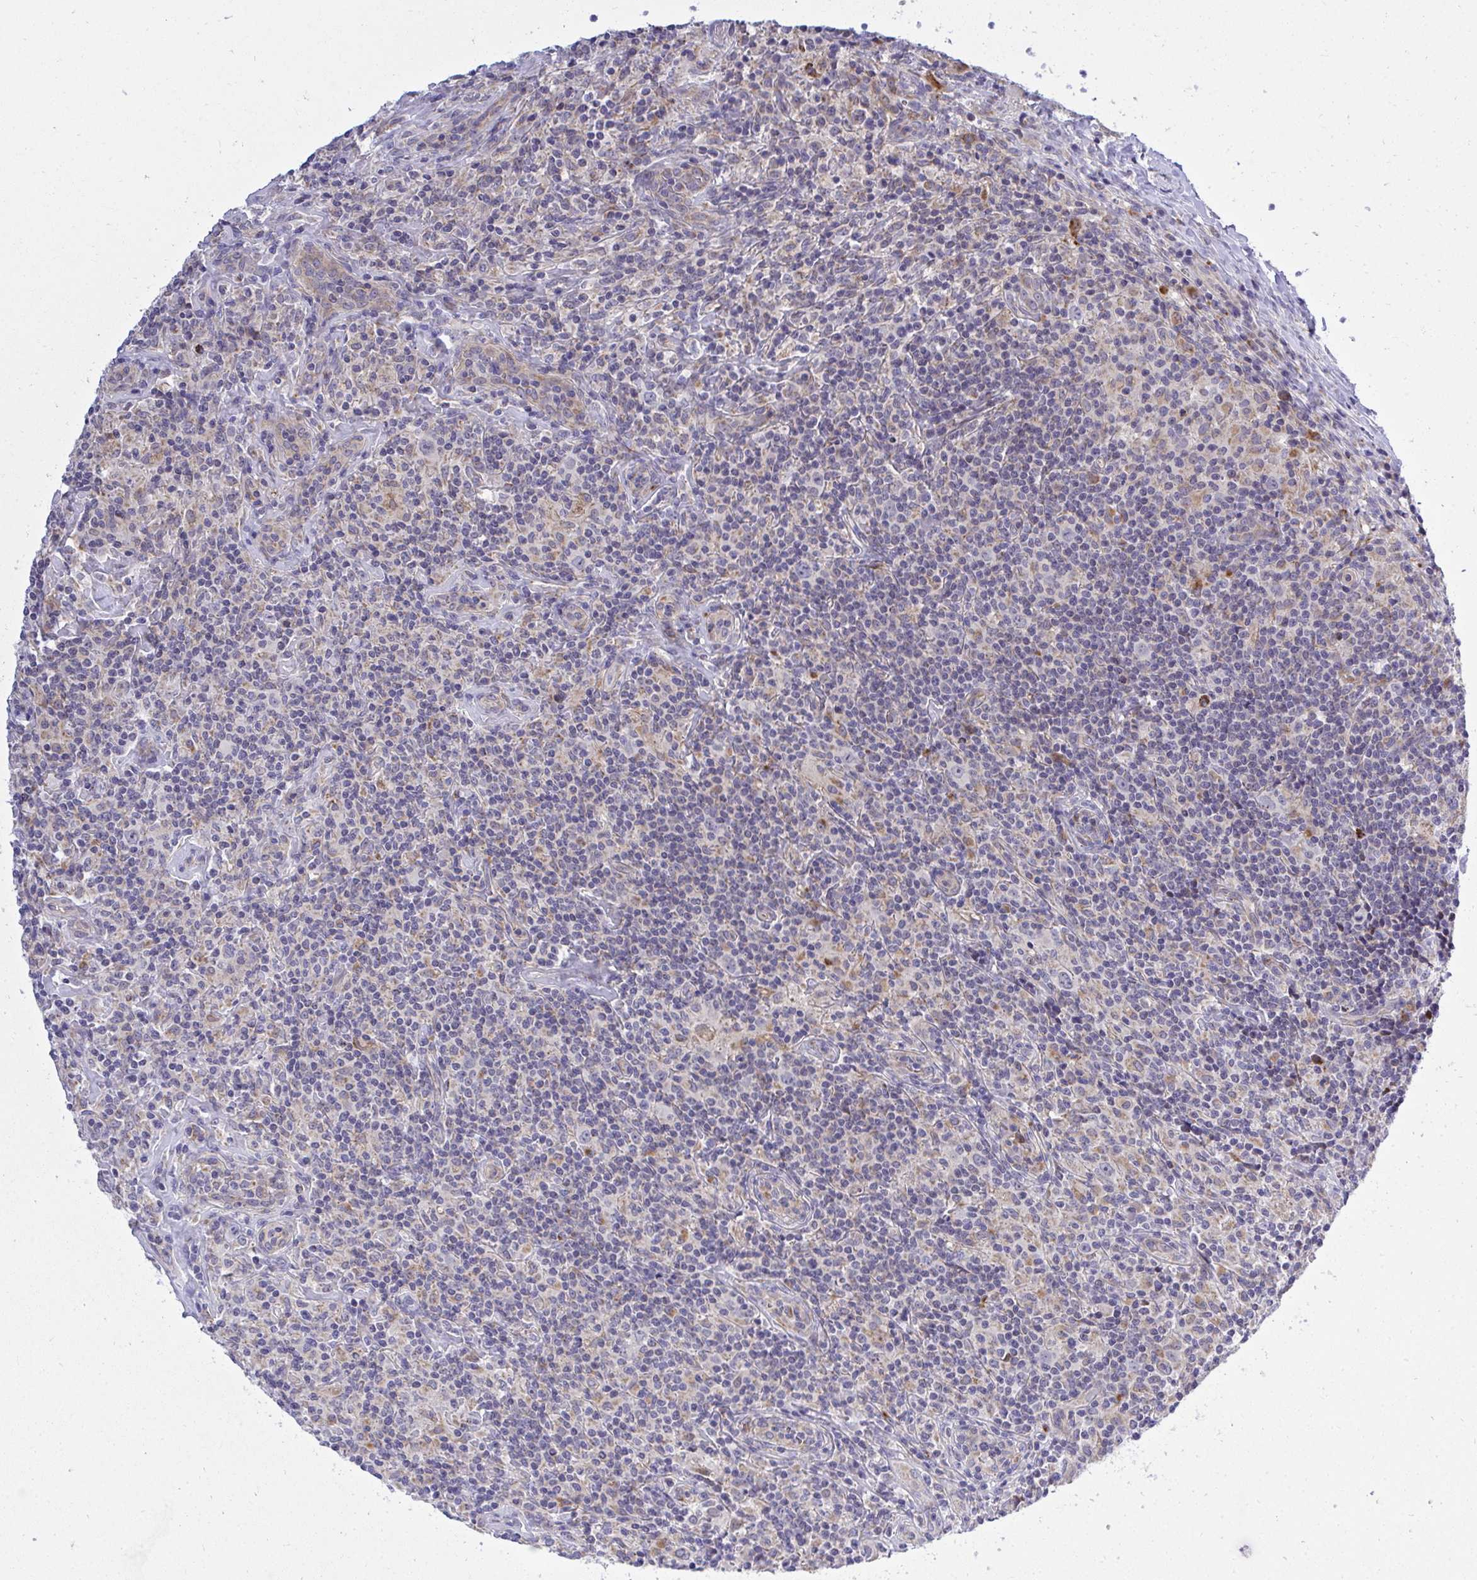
{"staining": {"intensity": "negative", "quantity": "none", "location": "none"}, "tissue": "lymphoma", "cell_type": "Tumor cells", "image_type": "cancer", "snomed": [{"axis": "morphology", "description": "Hodgkin's disease, NOS"}, {"axis": "morphology", "description": "Hodgkin's lymphoma, nodular sclerosis"}, {"axis": "topography", "description": "Lymph node"}], "caption": "This is a image of IHC staining of lymphoma, which shows no staining in tumor cells. (Immunohistochemistry, brightfield microscopy, high magnification).", "gene": "XAF1", "patient": {"sex": "female", "age": 10}}